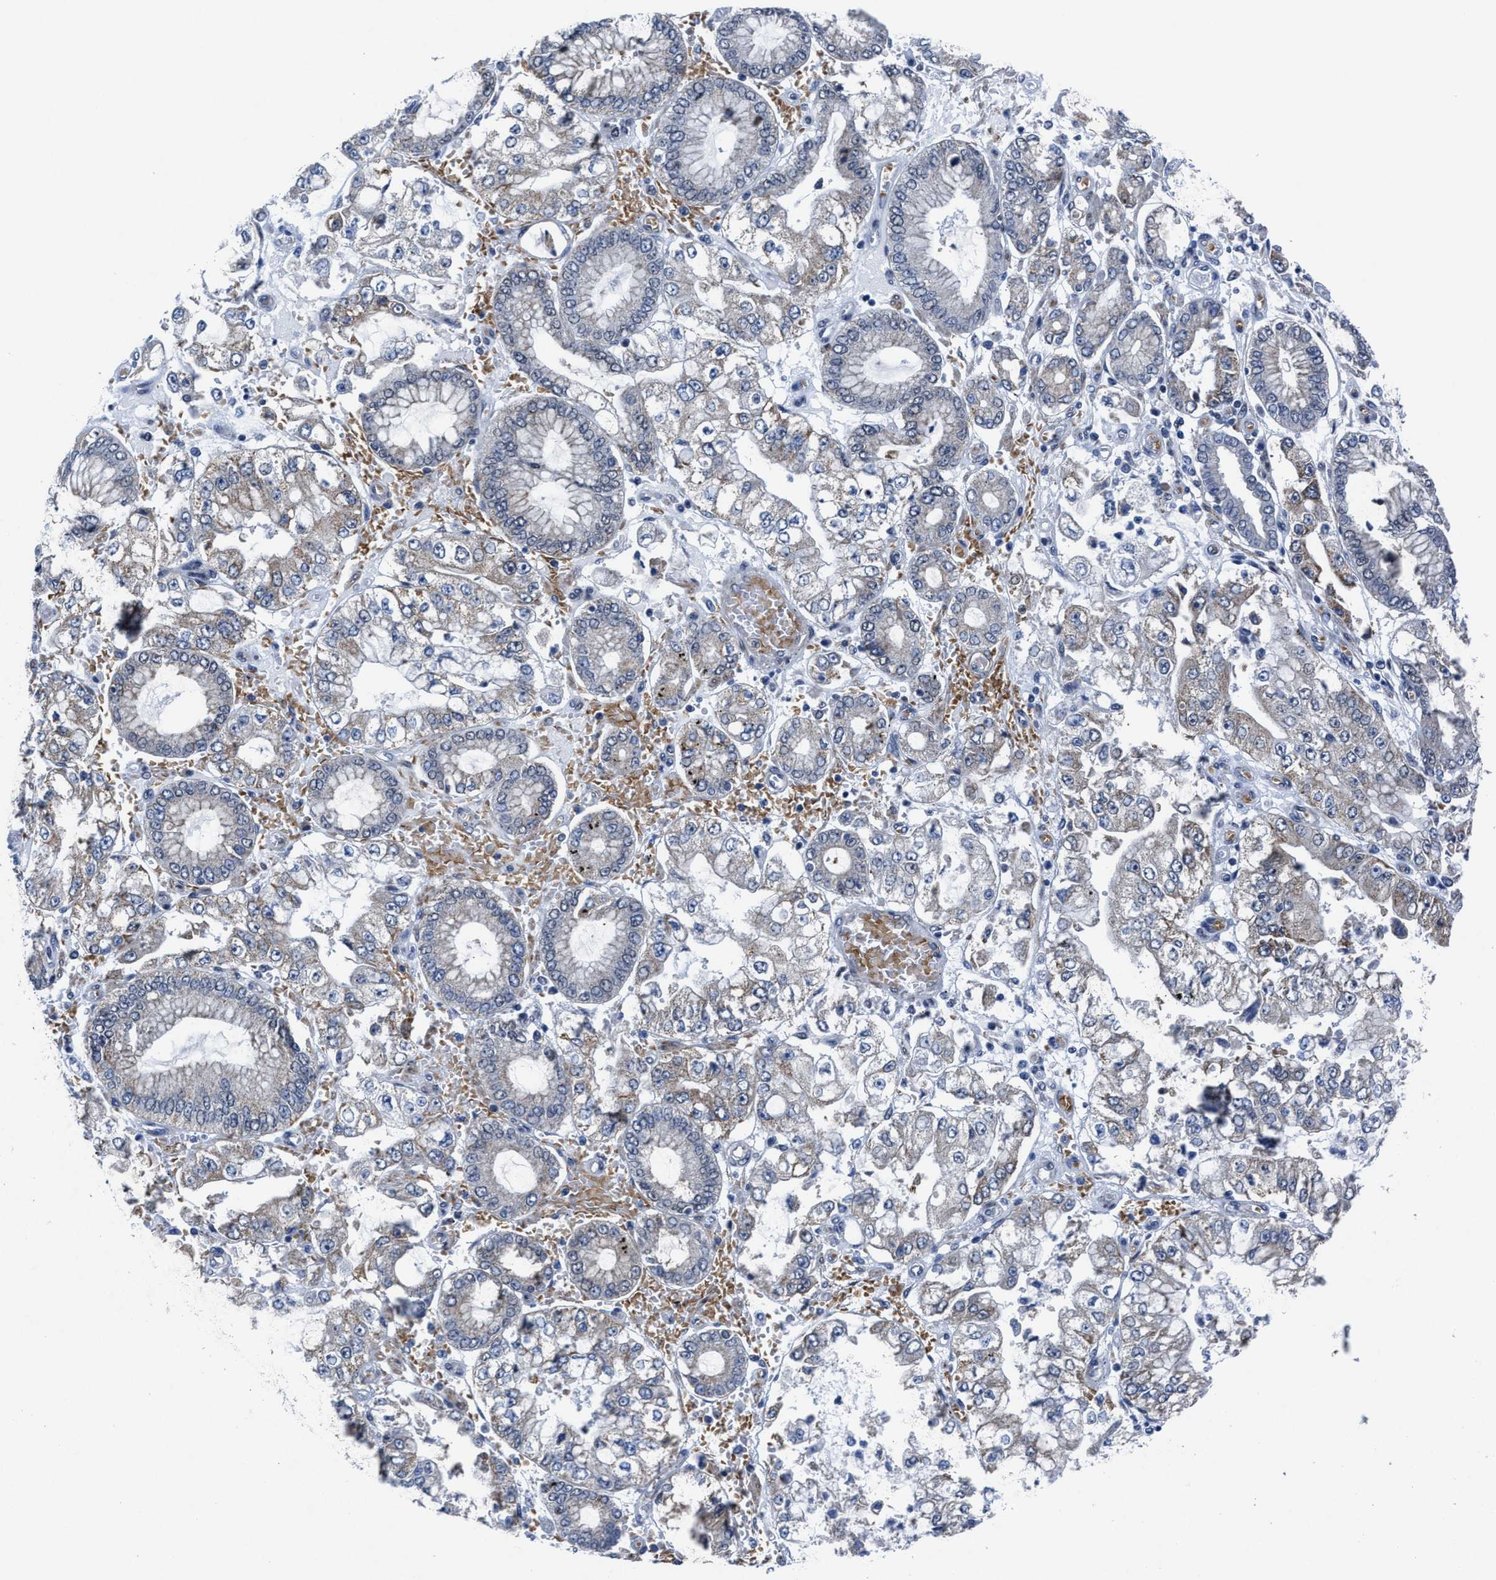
{"staining": {"intensity": "weak", "quantity": "<25%", "location": "cytoplasmic/membranous"}, "tissue": "stomach cancer", "cell_type": "Tumor cells", "image_type": "cancer", "snomed": [{"axis": "morphology", "description": "Adenocarcinoma, NOS"}, {"axis": "topography", "description": "Stomach"}], "caption": "An immunohistochemistry (IHC) image of stomach cancer (adenocarcinoma) is shown. There is no staining in tumor cells of stomach cancer (adenocarcinoma). (DAB immunohistochemistry (IHC) visualized using brightfield microscopy, high magnification).", "gene": "ID3", "patient": {"sex": "male", "age": 76}}